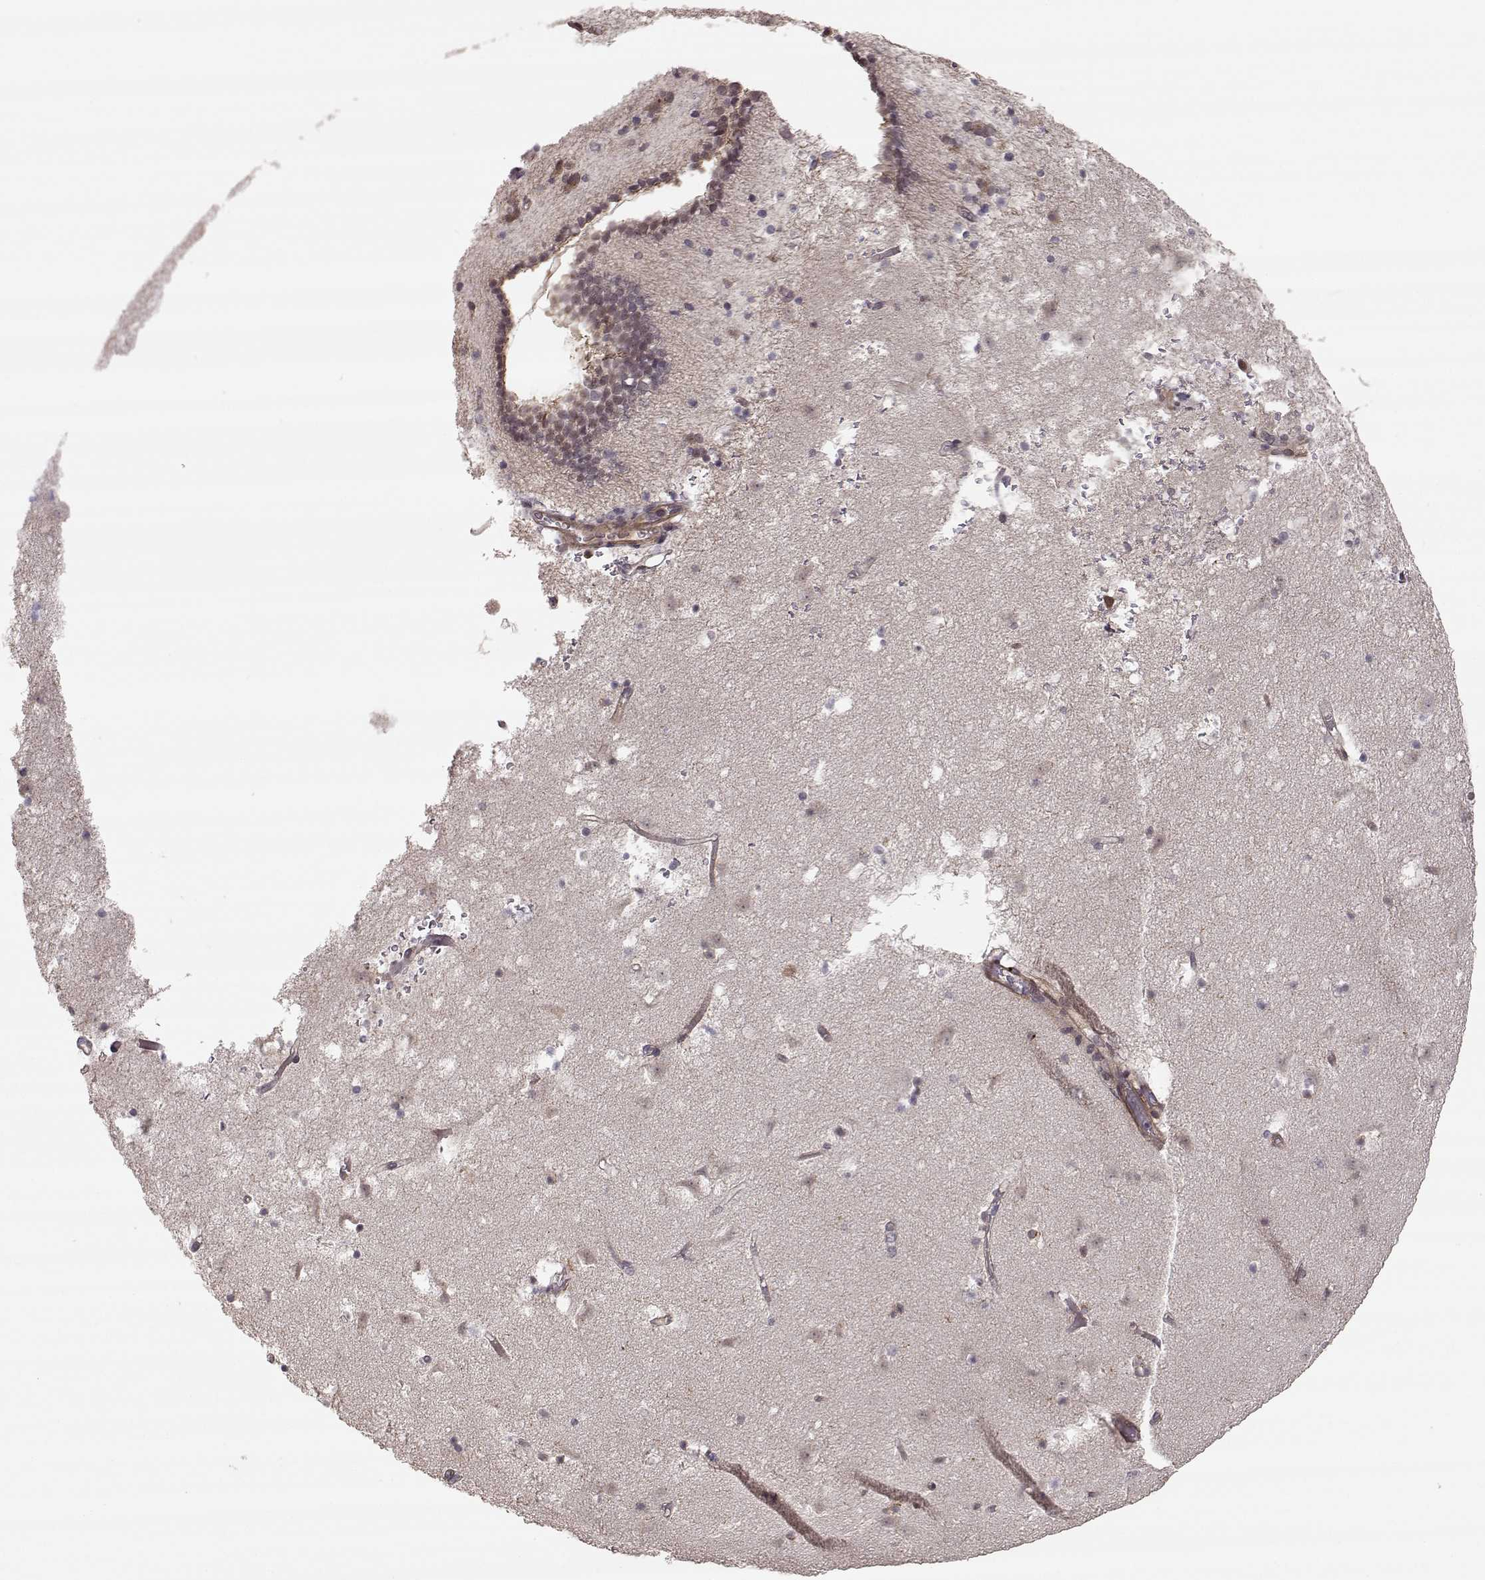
{"staining": {"intensity": "strong", "quantity": "<25%", "location": "cytoplasmic/membranous"}, "tissue": "caudate", "cell_type": "Glial cells", "image_type": "normal", "snomed": [{"axis": "morphology", "description": "Normal tissue, NOS"}, {"axis": "topography", "description": "Lateral ventricle wall"}], "caption": "A brown stain shows strong cytoplasmic/membranous staining of a protein in glial cells of normal human caudate. (DAB = brown stain, brightfield microscopy at high magnification).", "gene": "PLEKHG3", "patient": {"sex": "female", "age": 42}}